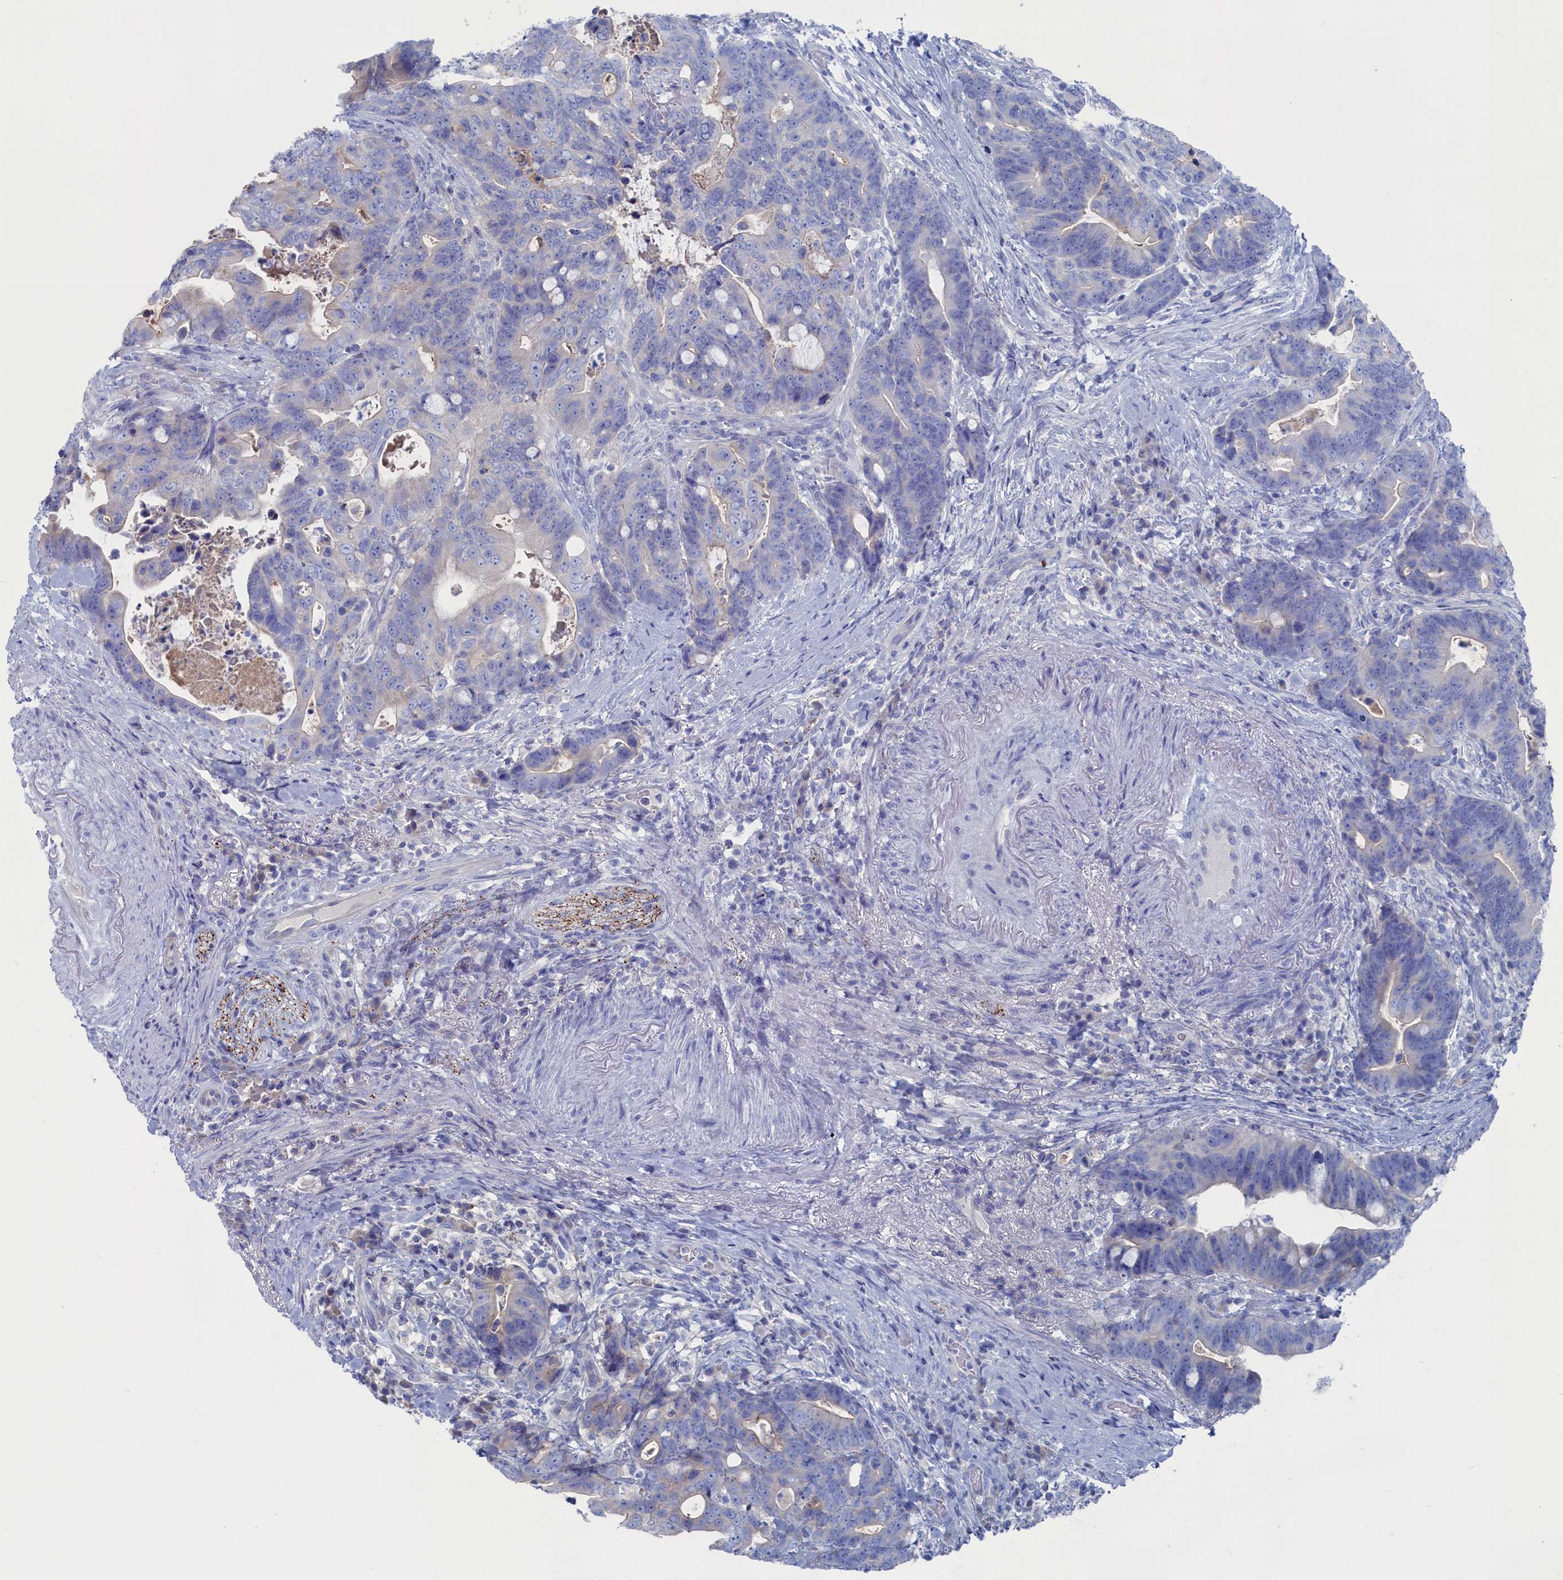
{"staining": {"intensity": "negative", "quantity": "none", "location": "none"}, "tissue": "colorectal cancer", "cell_type": "Tumor cells", "image_type": "cancer", "snomed": [{"axis": "morphology", "description": "Adenocarcinoma, NOS"}, {"axis": "topography", "description": "Colon"}], "caption": "Adenocarcinoma (colorectal) was stained to show a protein in brown. There is no significant expression in tumor cells. (Immunohistochemistry (ihc), brightfield microscopy, high magnification).", "gene": "CEND1", "patient": {"sex": "female", "age": 82}}